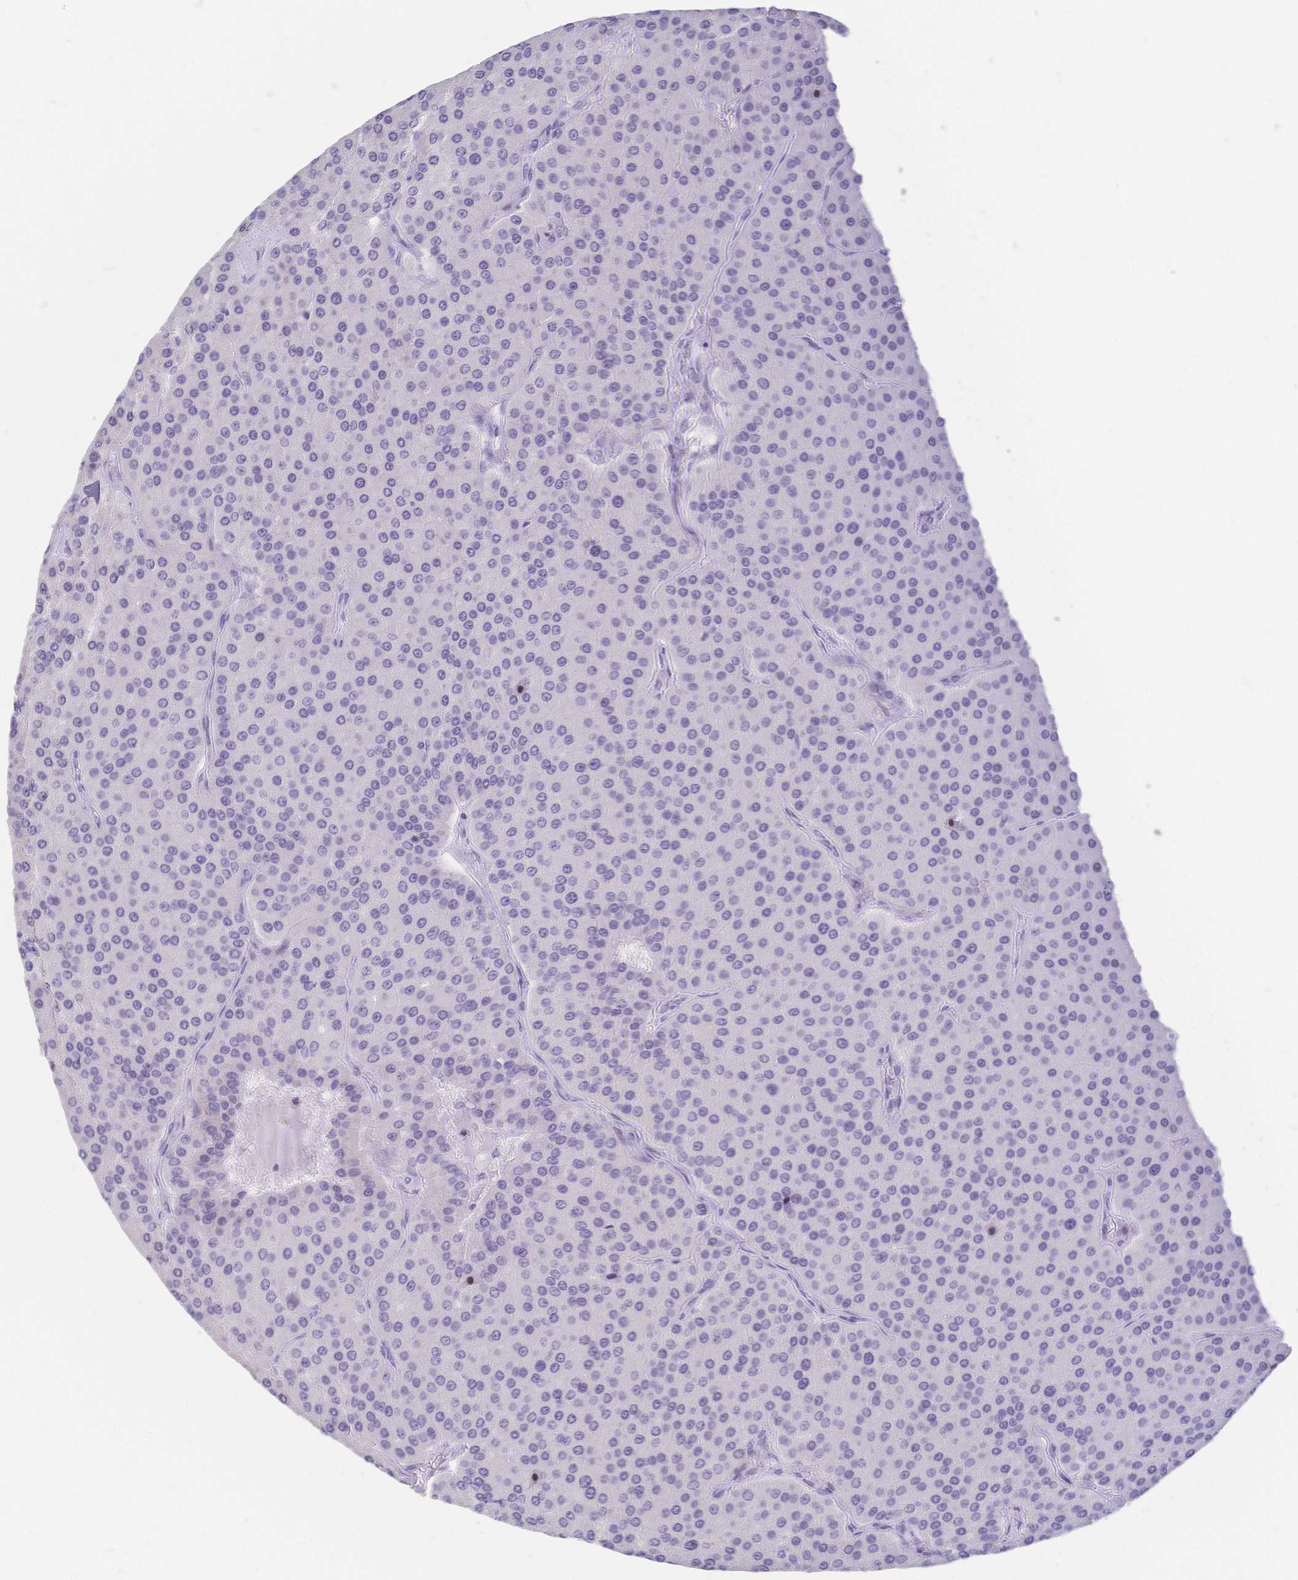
{"staining": {"intensity": "negative", "quantity": "none", "location": "none"}, "tissue": "parathyroid gland", "cell_type": "Glandular cells", "image_type": "normal", "snomed": [{"axis": "morphology", "description": "Normal tissue, NOS"}, {"axis": "morphology", "description": "Adenoma, NOS"}, {"axis": "topography", "description": "Parathyroid gland"}], "caption": "Glandular cells are negative for protein expression in normal human parathyroid gland. (Stains: DAB immunohistochemistry (IHC) with hematoxylin counter stain, Microscopy: brightfield microscopy at high magnification).", "gene": "CR2", "patient": {"sex": "female", "age": 86}}